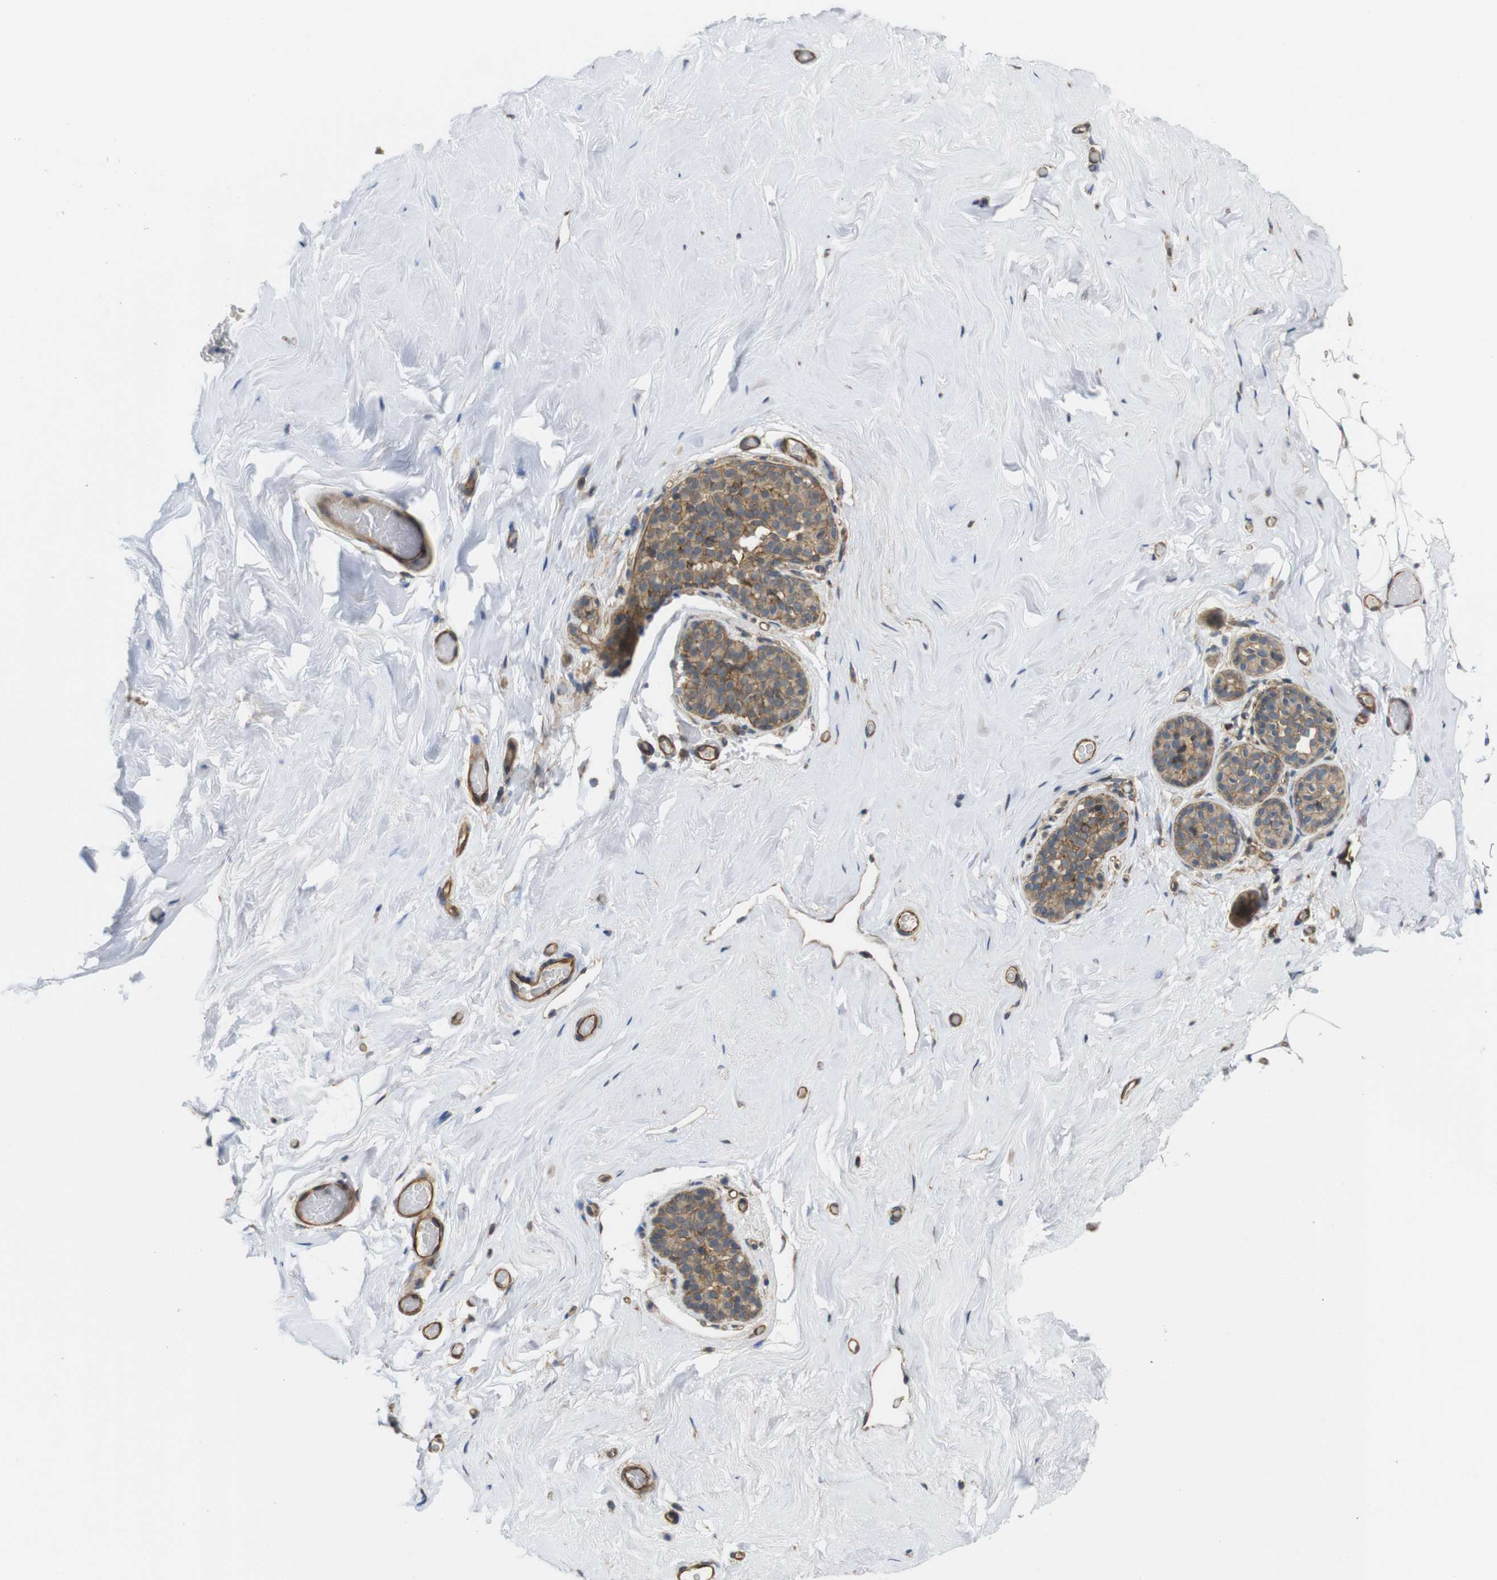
{"staining": {"intensity": "weak", "quantity": "25%-75%", "location": "cytoplasmic/membranous"}, "tissue": "breast", "cell_type": "Adipocytes", "image_type": "normal", "snomed": [{"axis": "morphology", "description": "Normal tissue, NOS"}, {"axis": "topography", "description": "Breast"}], "caption": "Adipocytes exhibit low levels of weak cytoplasmic/membranous positivity in about 25%-75% of cells in unremarkable human breast. (DAB (3,3'-diaminobenzidine) IHC with brightfield microscopy, high magnification).", "gene": "ZDHHC5", "patient": {"sex": "female", "age": 75}}